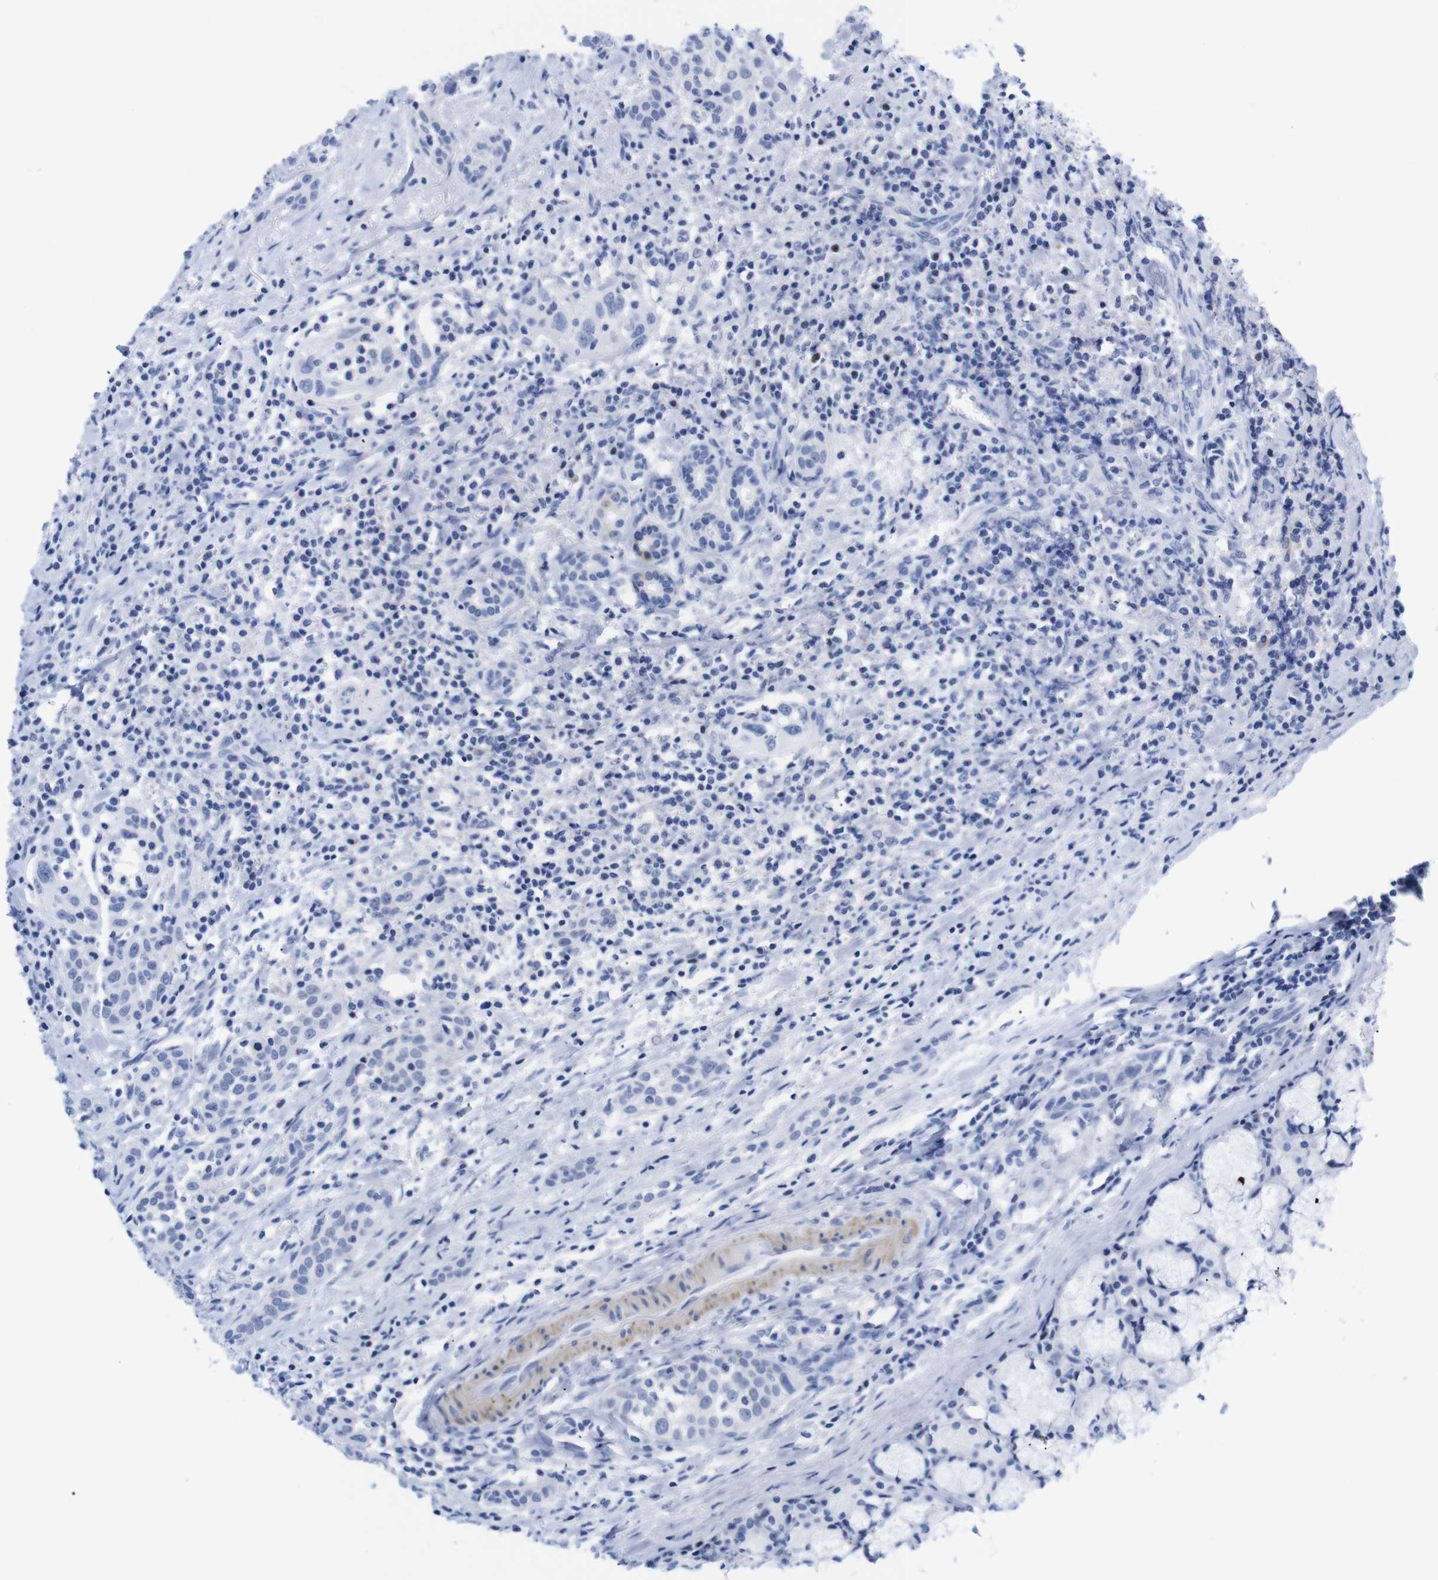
{"staining": {"intensity": "negative", "quantity": "none", "location": "none"}, "tissue": "head and neck cancer", "cell_type": "Tumor cells", "image_type": "cancer", "snomed": [{"axis": "morphology", "description": "Squamous cell carcinoma, NOS"}, {"axis": "topography", "description": "Oral tissue"}, {"axis": "topography", "description": "Head-Neck"}], "caption": "This micrograph is of head and neck squamous cell carcinoma stained with immunohistochemistry (IHC) to label a protein in brown with the nuclei are counter-stained blue. There is no expression in tumor cells. (DAB immunohistochemistry (IHC), high magnification).", "gene": "LRRC55", "patient": {"sex": "female", "age": 50}}